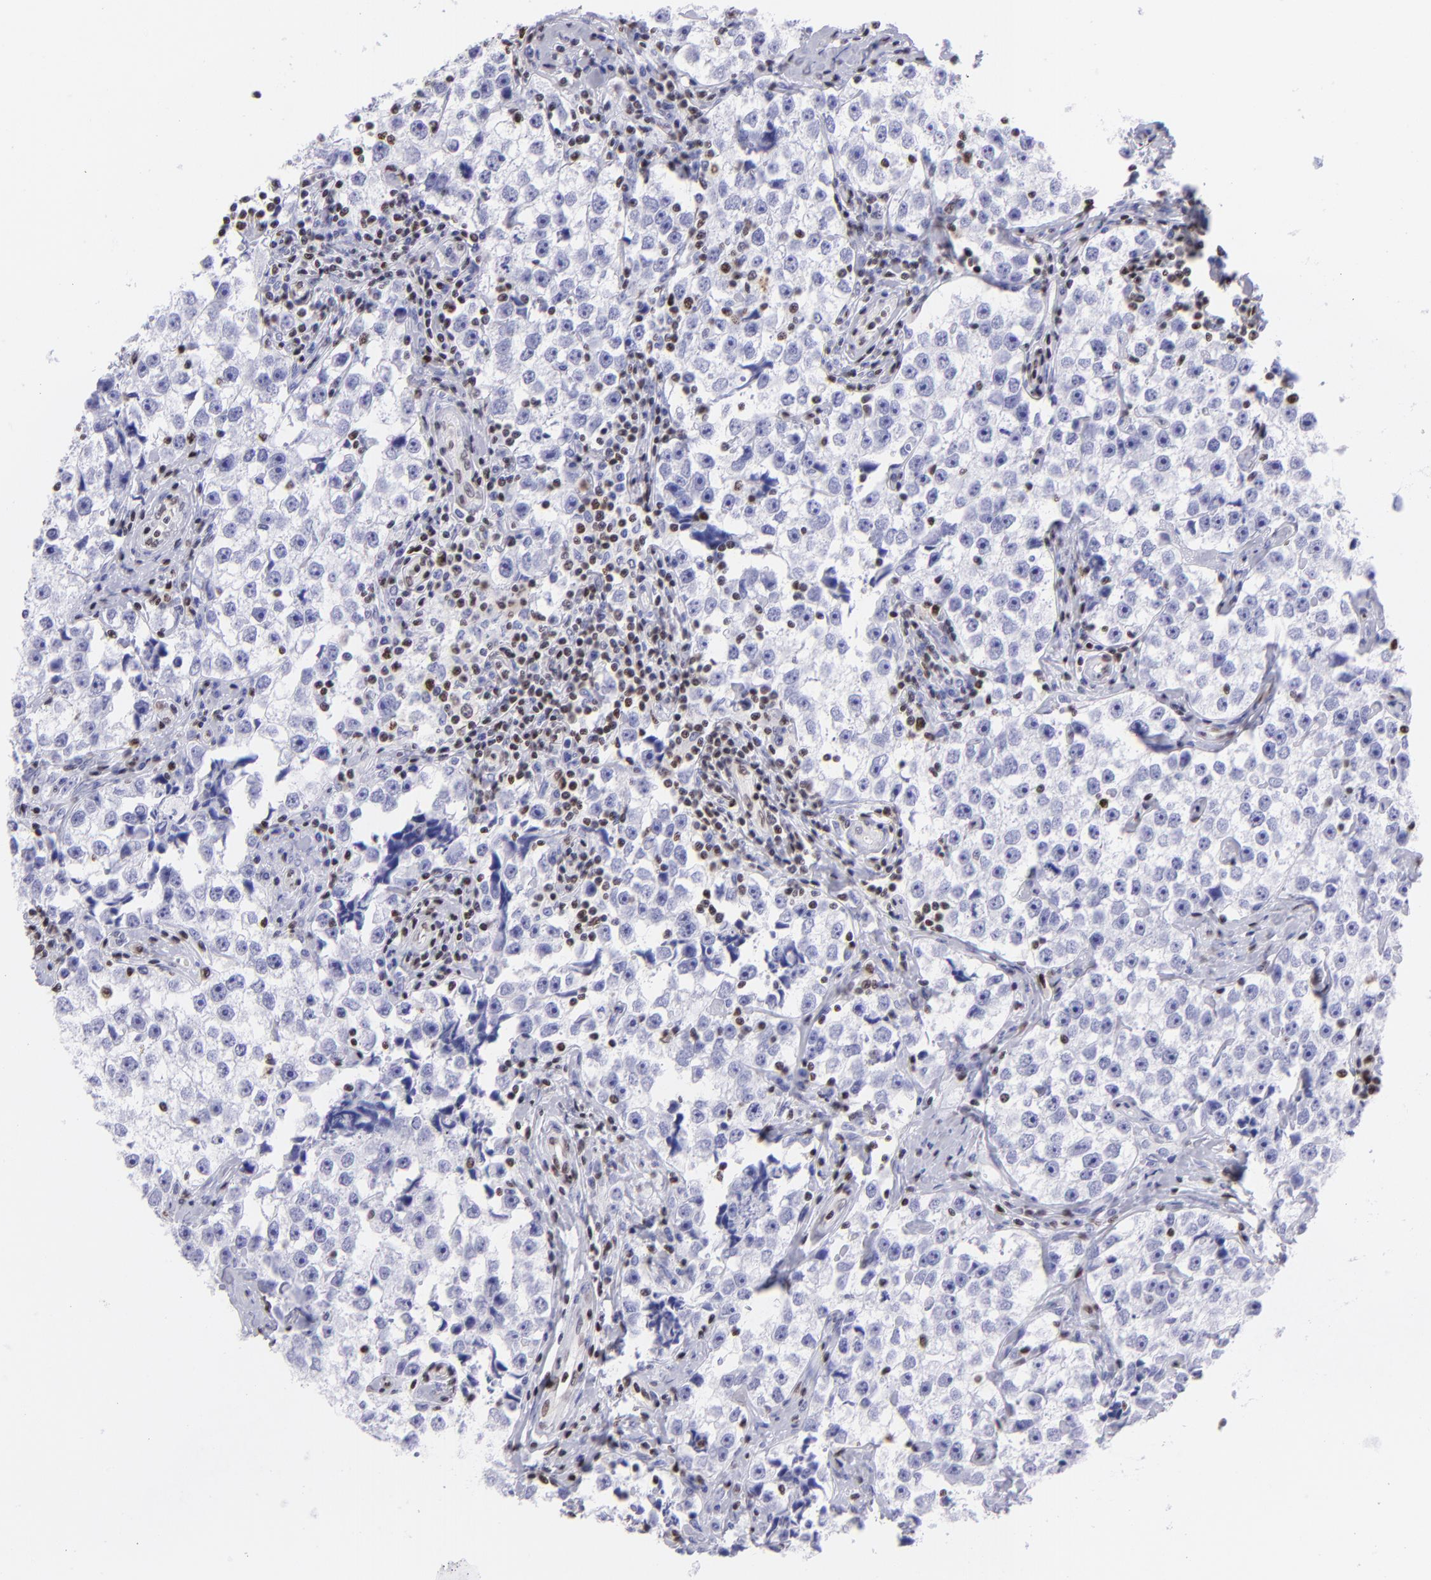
{"staining": {"intensity": "negative", "quantity": "none", "location": "none"}, "tissue": "testis cancer", "cell_type": "Tumor cells", "image_type": "cancer", "snomed": [{"axis": "morphology", "description": "Seminoma, NOS"}, {"axis": "topography", "description": "Testis"}], "caption": "An immunohistochemistry image of testis seminoma is shown. There is no staining in tumor cells of testis seminoma.", "gene": "ETS1", "patient": {"sex": "male", "age": 32}}